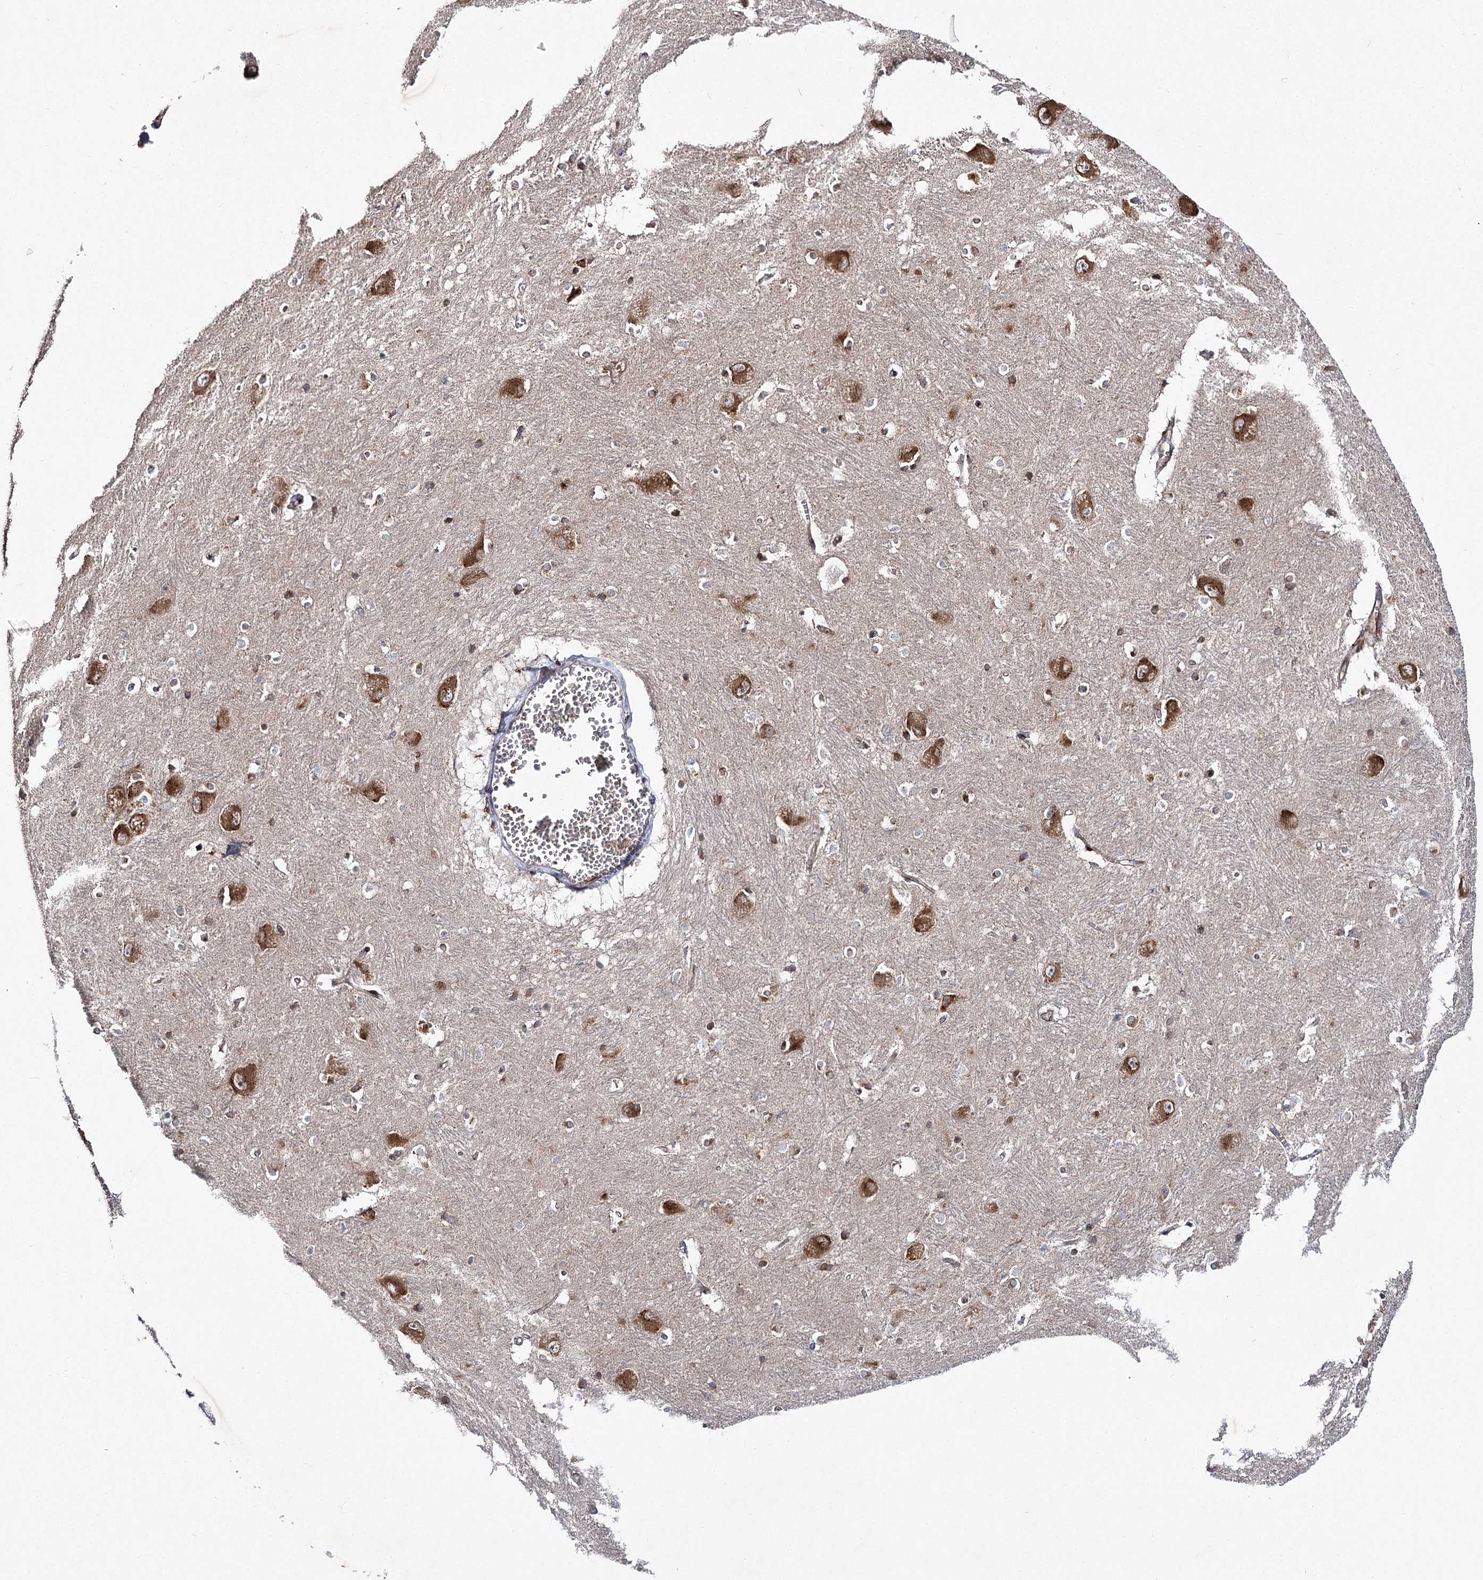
{"staining": {"intensity": "moderate", "quantity": "<25%", "location": "cytoplasmic/membranous"}, "tissue": "caudate", "cell_type": "Glial cells", "image_type": "normal", "snomed": [{"axis": "morphology", "description": "Normal tissue, NOS"}, {"axis": "topography", "description": "Lateral ventricle wall"}], "caption": "Benign caudate shows moderate cytoplasmic/membranous staining in approximately <25% of glial cells, visualized by immunohistochemistry.", "gene": "VWA2", "patient": {"sex": "male", "age": 37}}